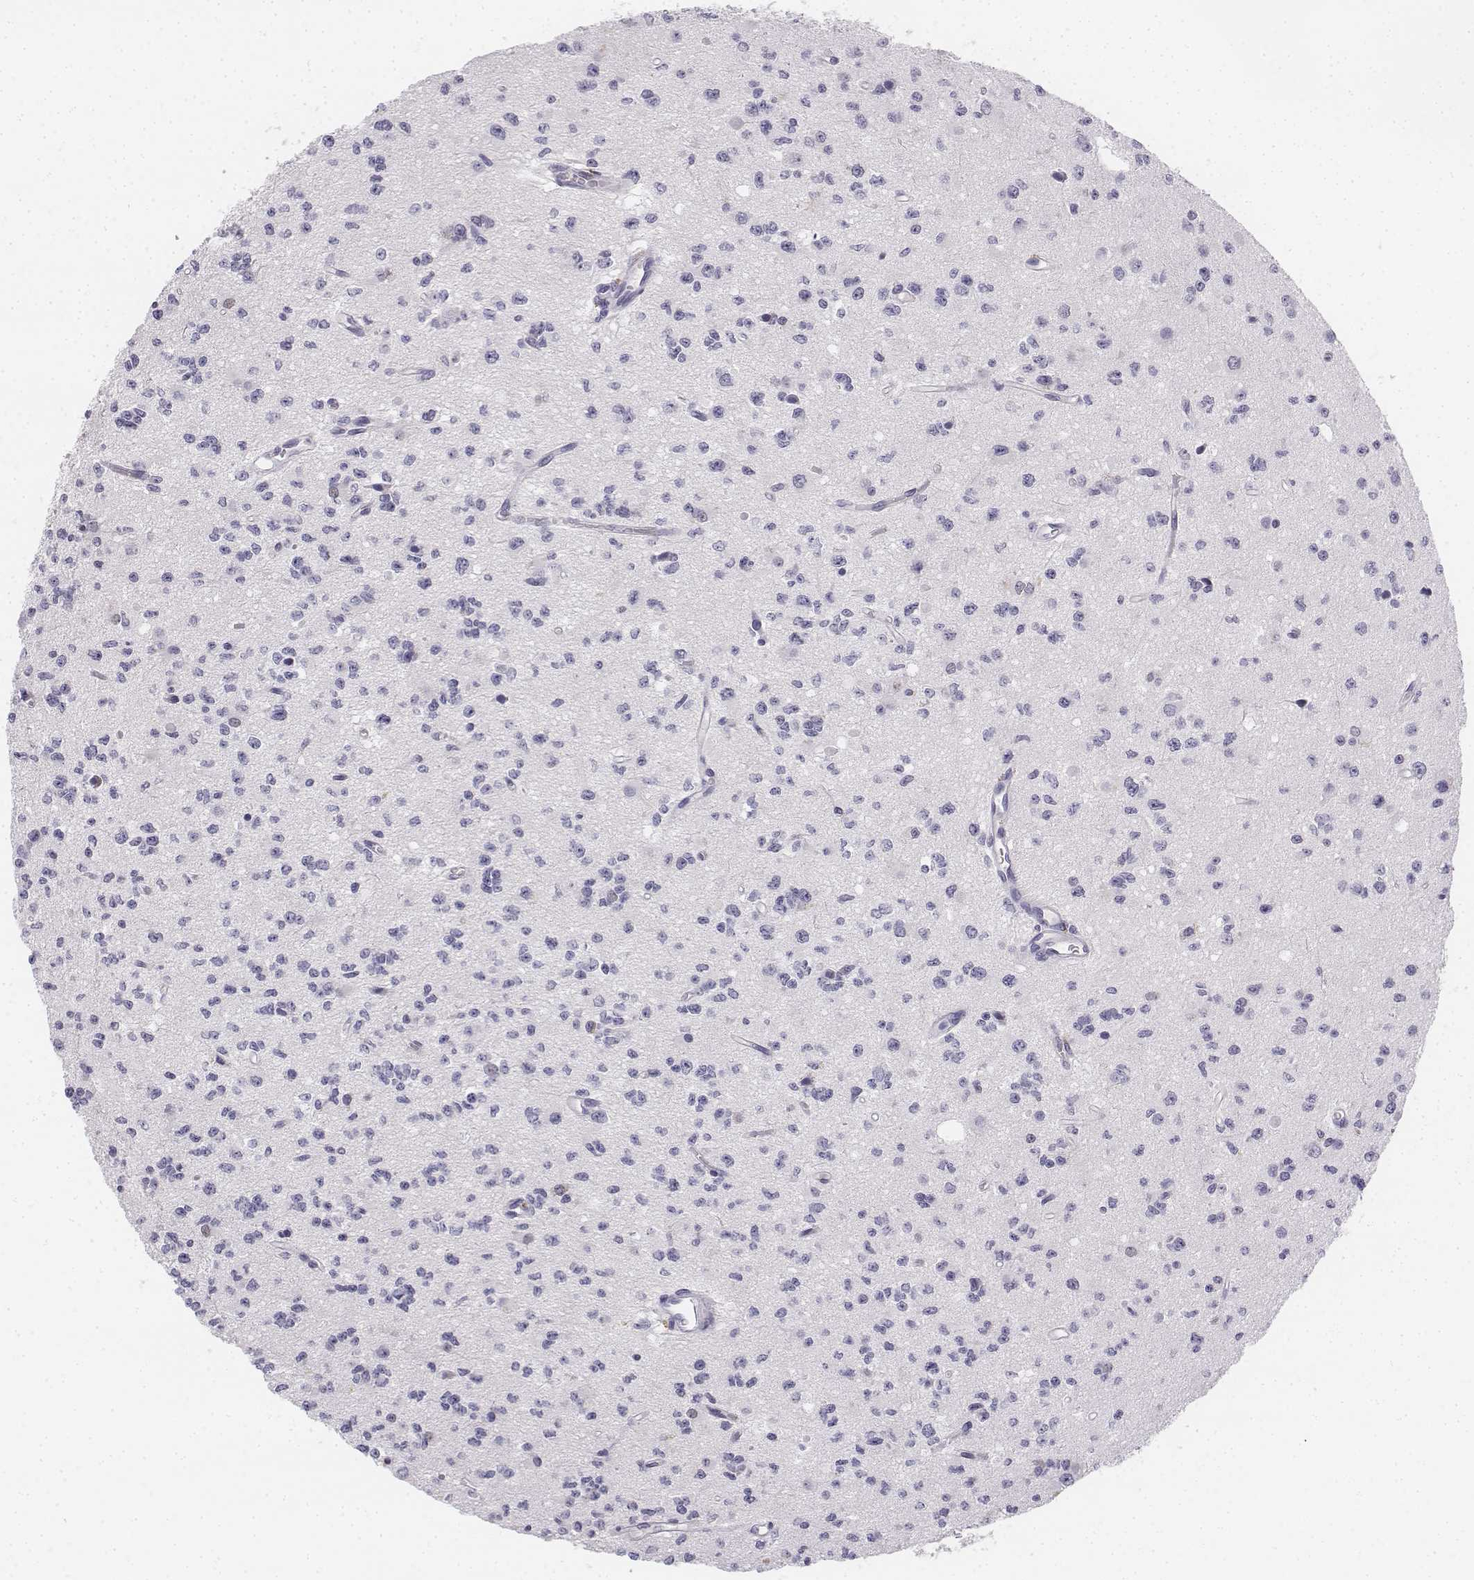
{"staining": {"intensity": "negative", "quantity": "none", "location": "none"}, "tissue": "glioma", "cell_type": "Tumor cells", "image_type": "cancer", "snomed": [{"axis": "morphology", "description": "Glioma, malignant, Low grade"}, {"axis": "topography", "description": "Brain"}], "caption": "A histopathology image of glioma stained for a protein shows no brown staining in tumor cells. Nuclei are stained in blue.", "gene": "UCN2", "patient": {"sex": "female", "age": 45}}